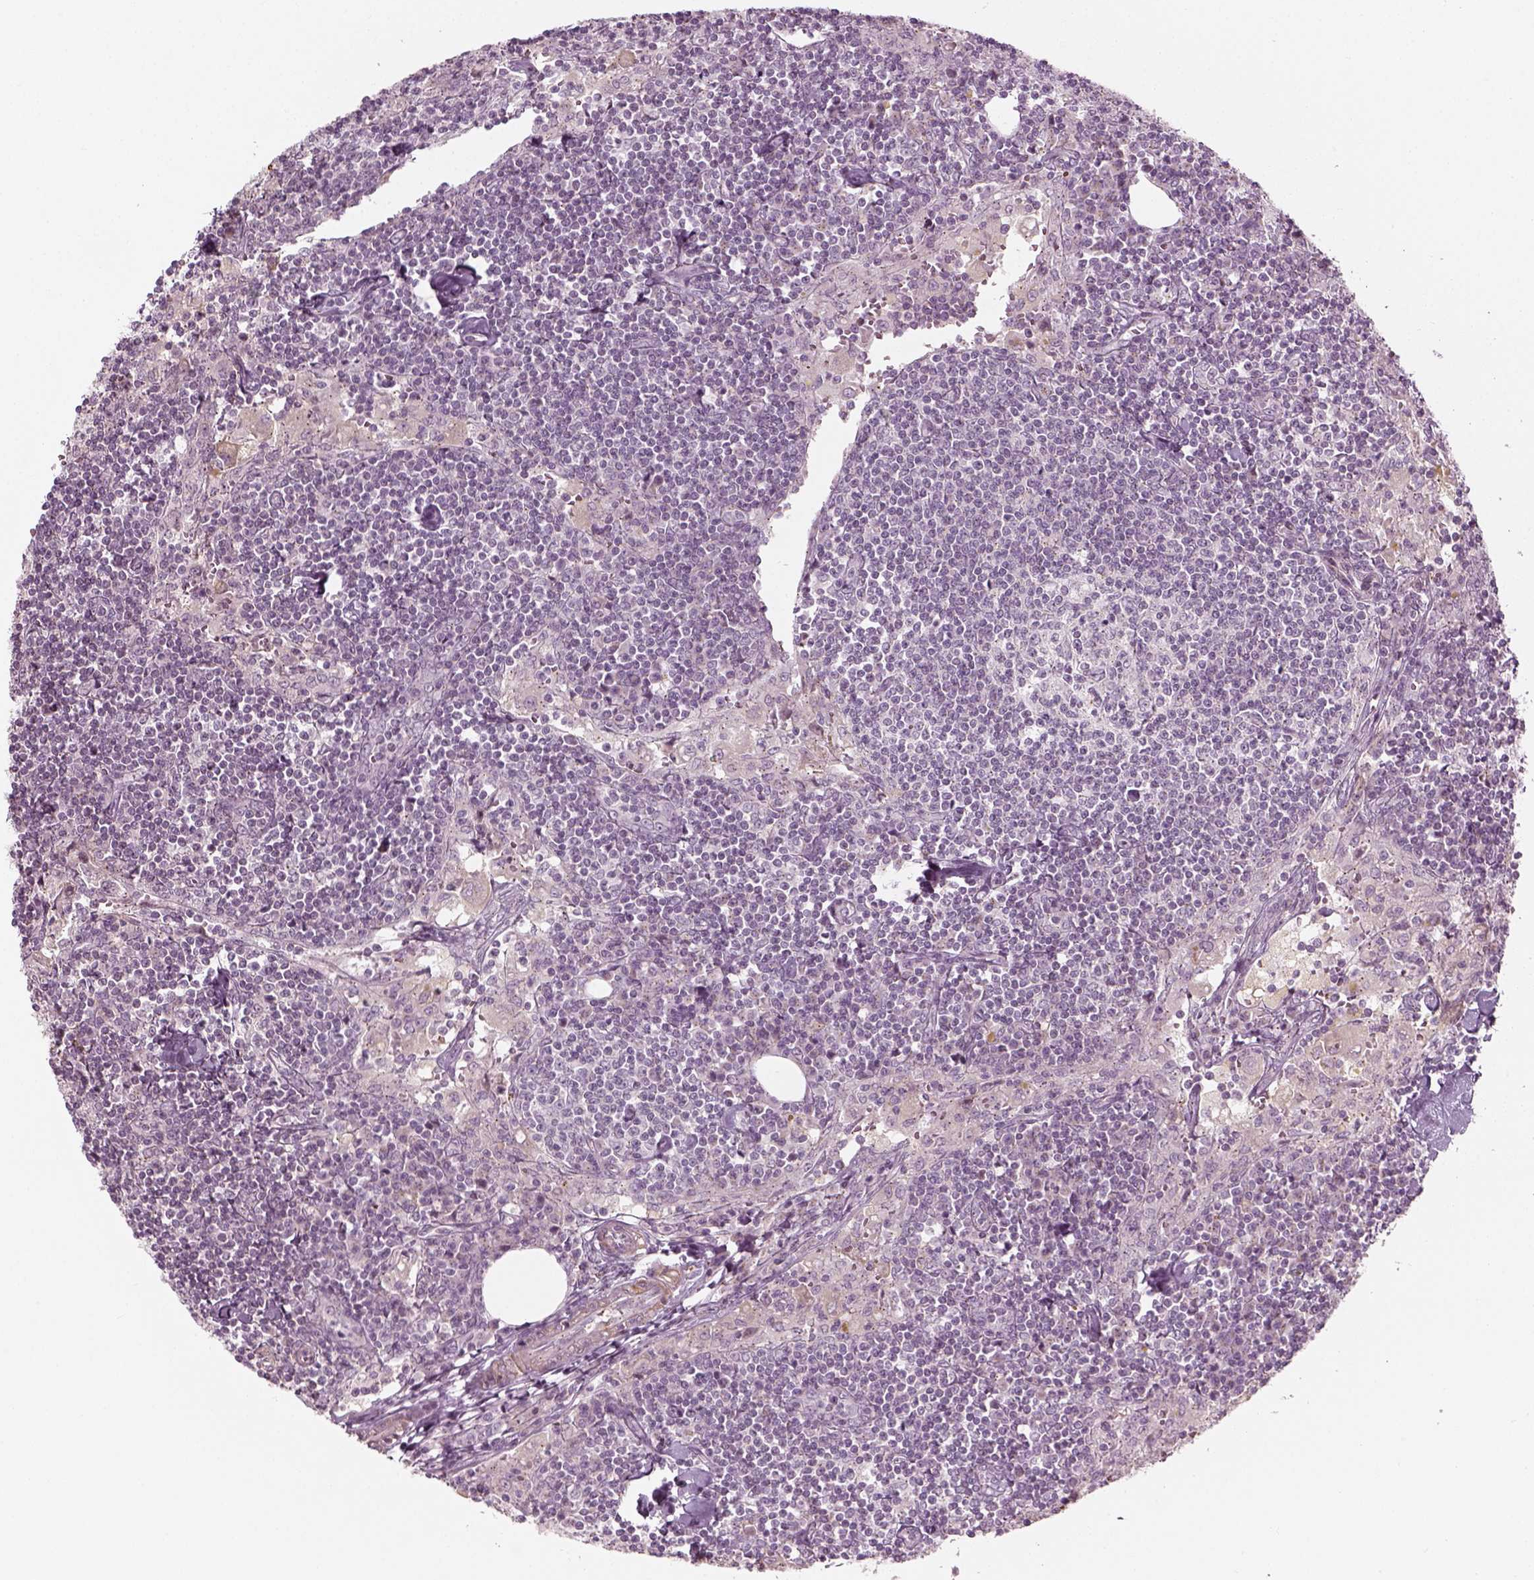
{"staining": {"intensity": "negative", "quantity": "none", "location": "none"}, "tissue": "lymph node", "cell_type": "Germinal center cells", "image_type": "normal", "snomed": [{"axis": "morphology", "description": "Normal tissue, NOS"}, {"axis": "topography", "description": "Lymph node"}], "caption": "The histopathology image reveals no significant staining in germinal center cells of lymph node.", "gene": "MLIP", "patient": {"sex": "male", "age": 55}}